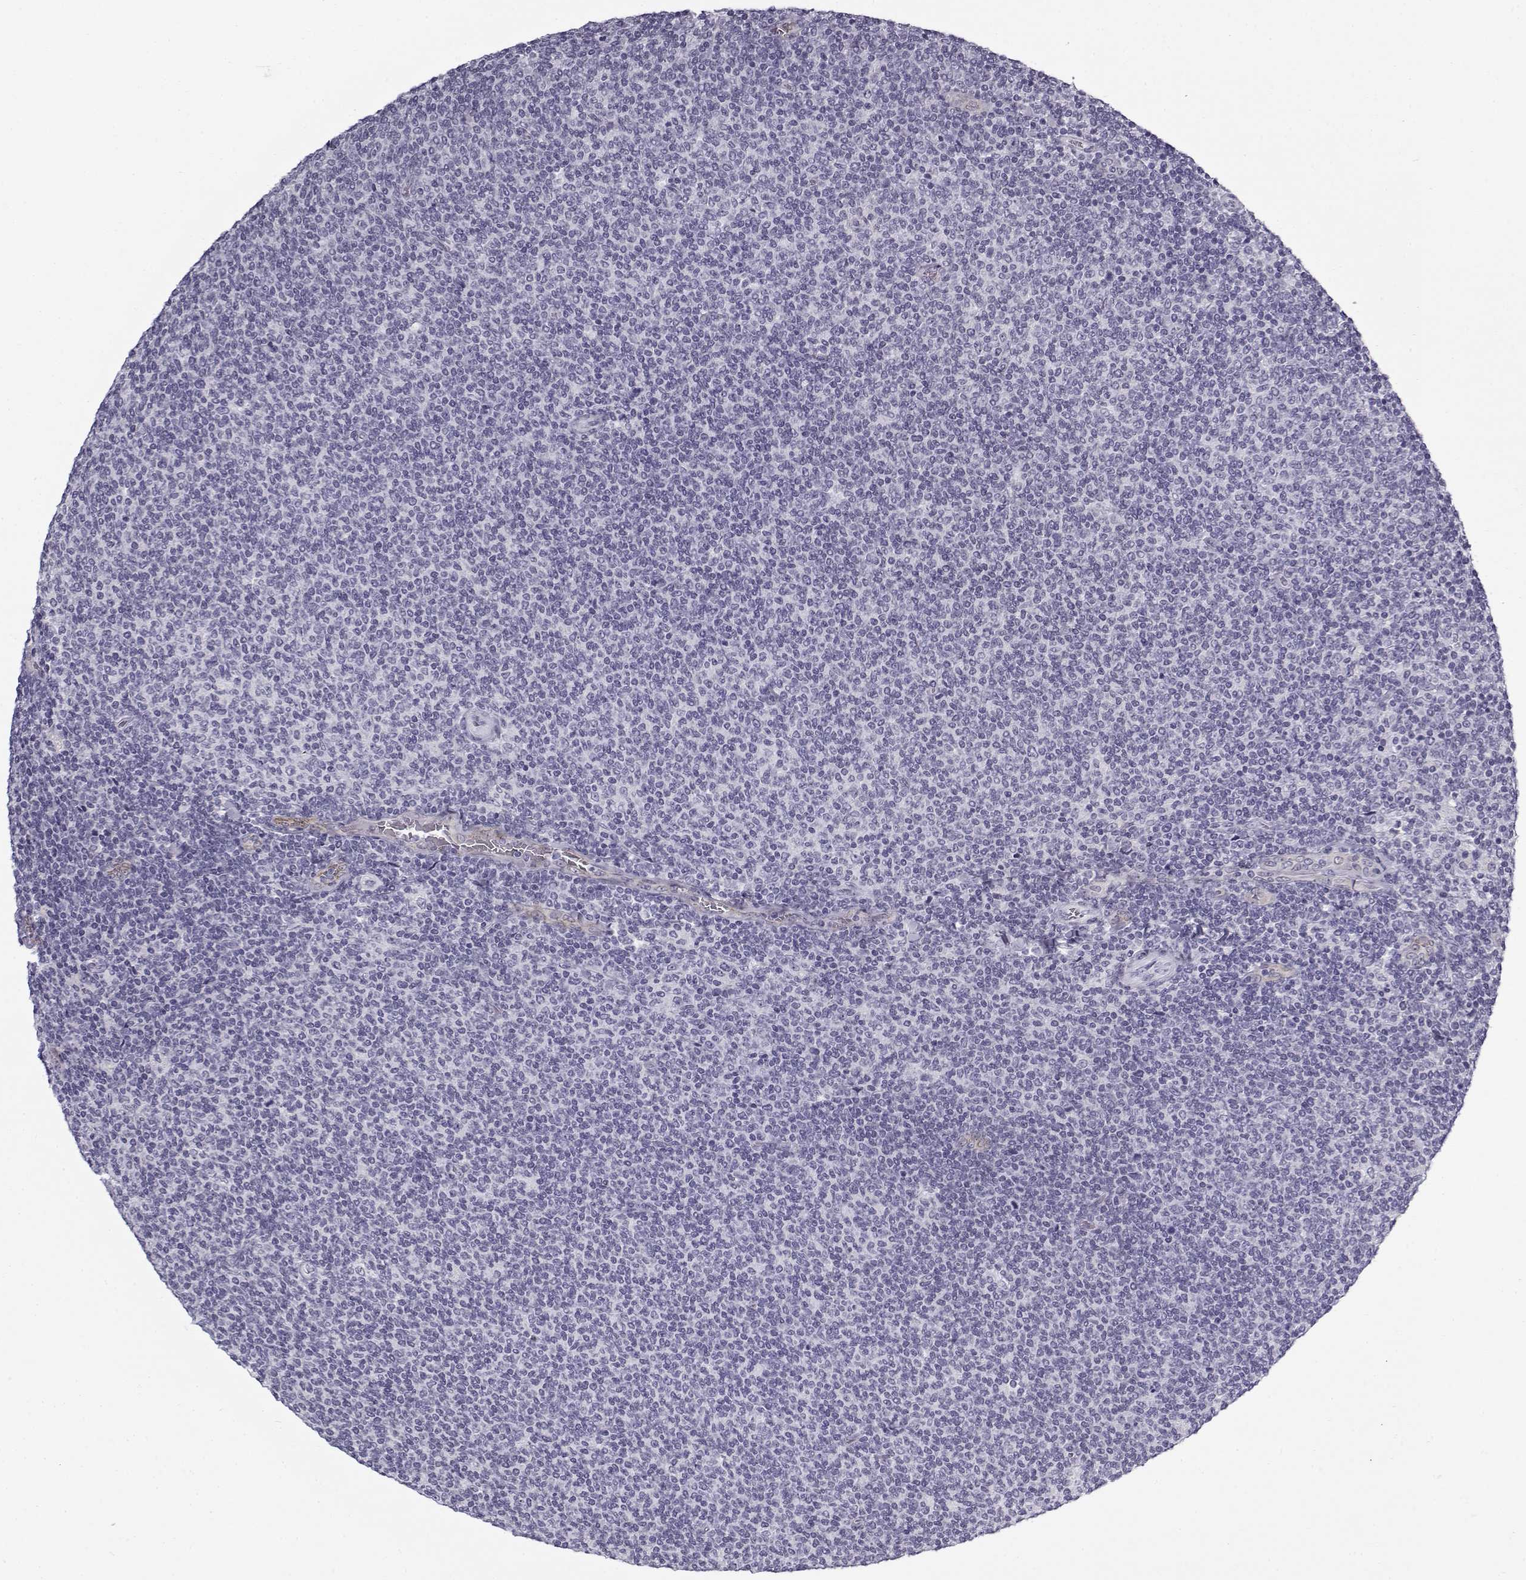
{"staining": {"intensity": "negative", "quantity": "none", "location": "none"}, "tissue": "lymphoma", "cell_type": "Tumor cells", "image_type": "cancer", "snomed": [{"axis": "morphology", "description": "Malignant lymphoma, non-Hodgkin's type, Low grade"}, {"axis": "topography", "description": "Lymph node"}], "caption": "The photomicrograph reveals no significant staining in tumor cells of low-grade malignant lymphoma, non-Hodgkin's type.", "gene": "SNCA", "patient": {"sex": "male", "age": 52}}